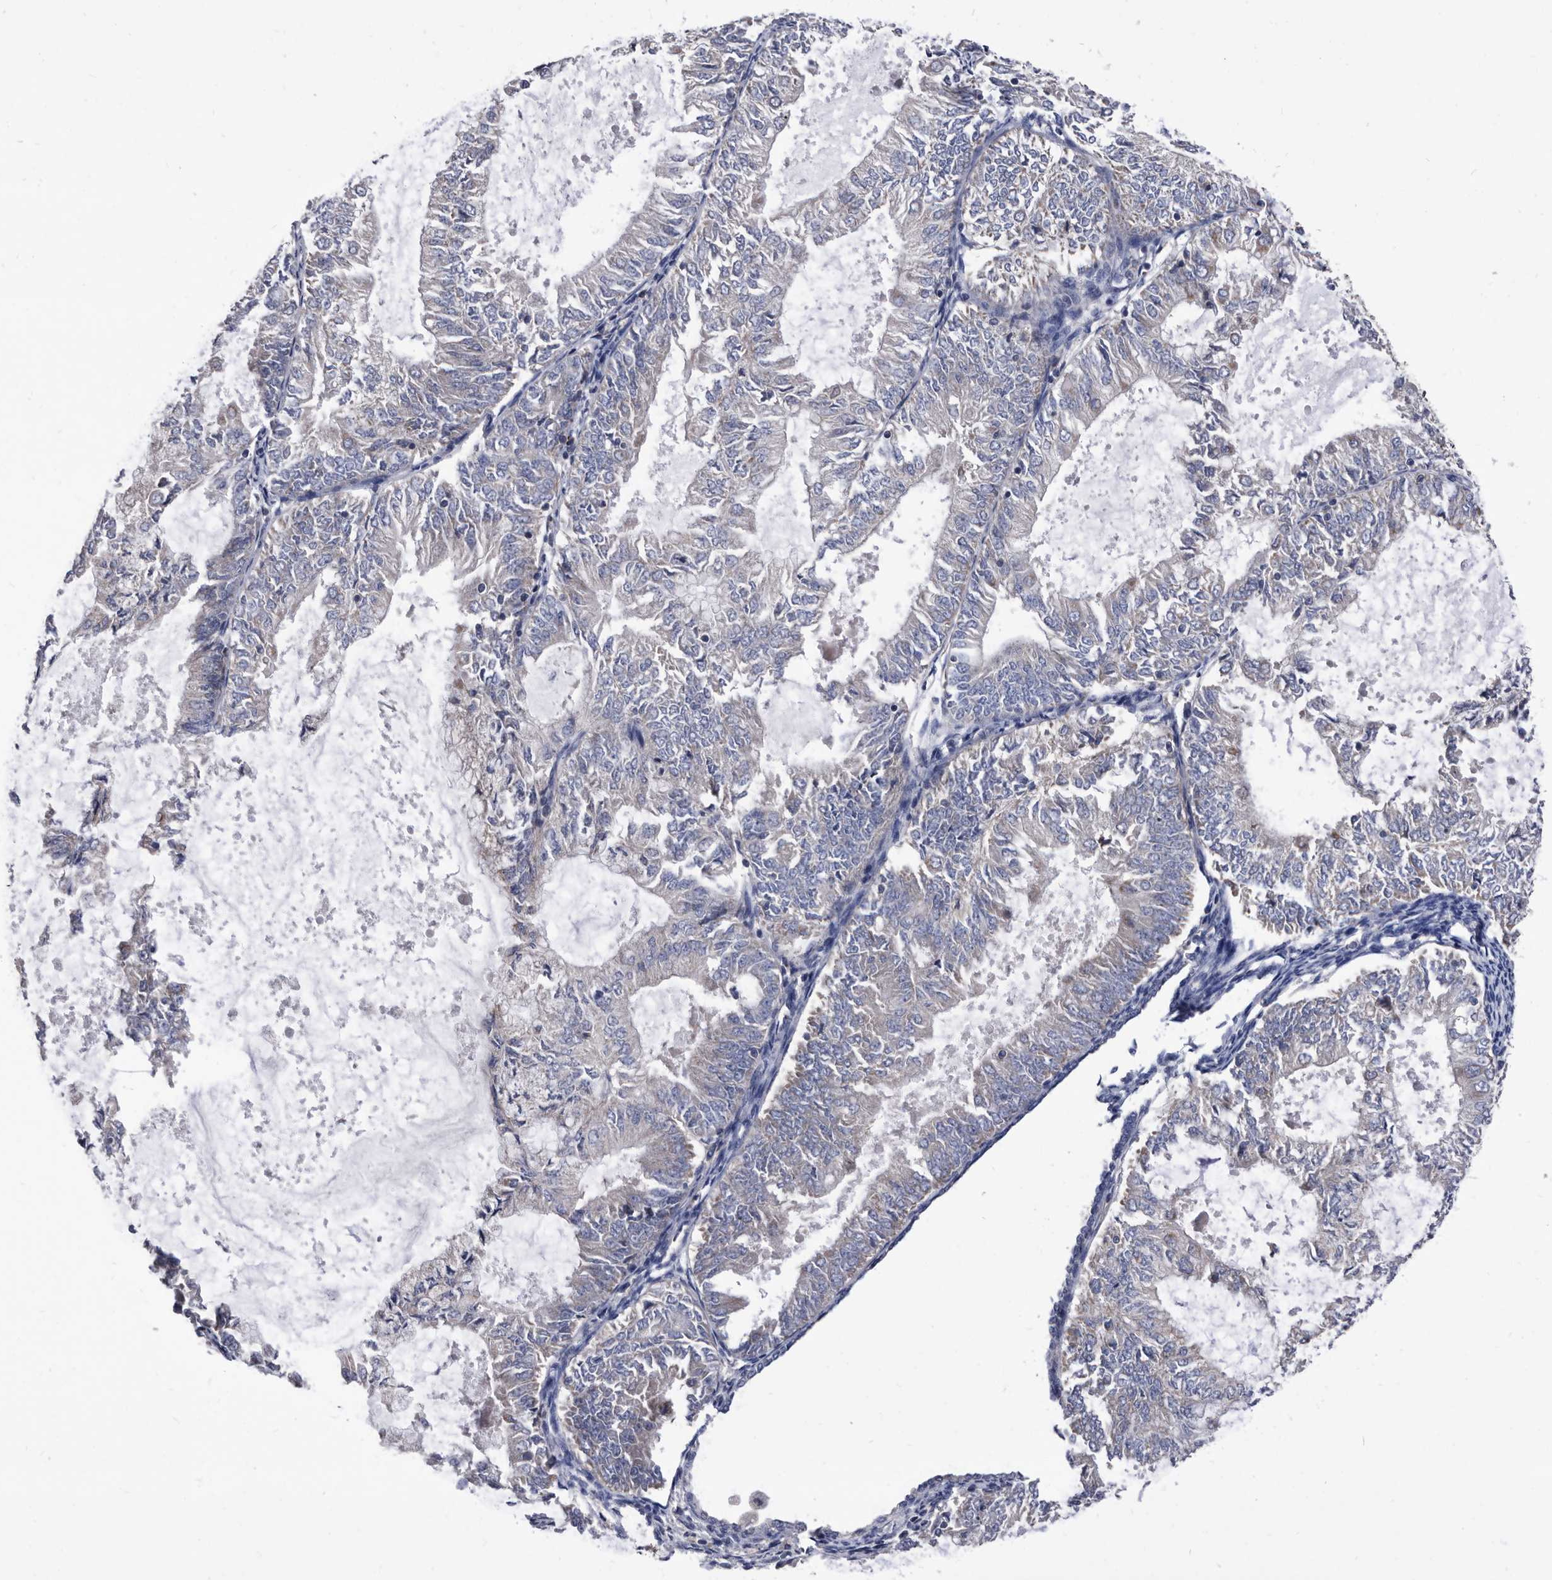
{"staining": {"intensity": "weak", "quantity": "25%-75%", "location": "cytoplasmic/membranous"}, "tissue": "endometrial cancer", "cell_type": "Tumor cells", "image_type": "cancer", "snomed": [{"axis": "morphology", "description": "Adenocarcinoma, NOS"}, {"axis": "topography", "description": "Endometrium"}], "caption": "Adenocarcinoma (endometrial) stained with a brown dye demonstrates weak cytoplasmic/membranous positive positivity in about 25%-75% of tumor cells.", "gene": "DTNBP1", "patient": {"sex": "female", "age": 57}}